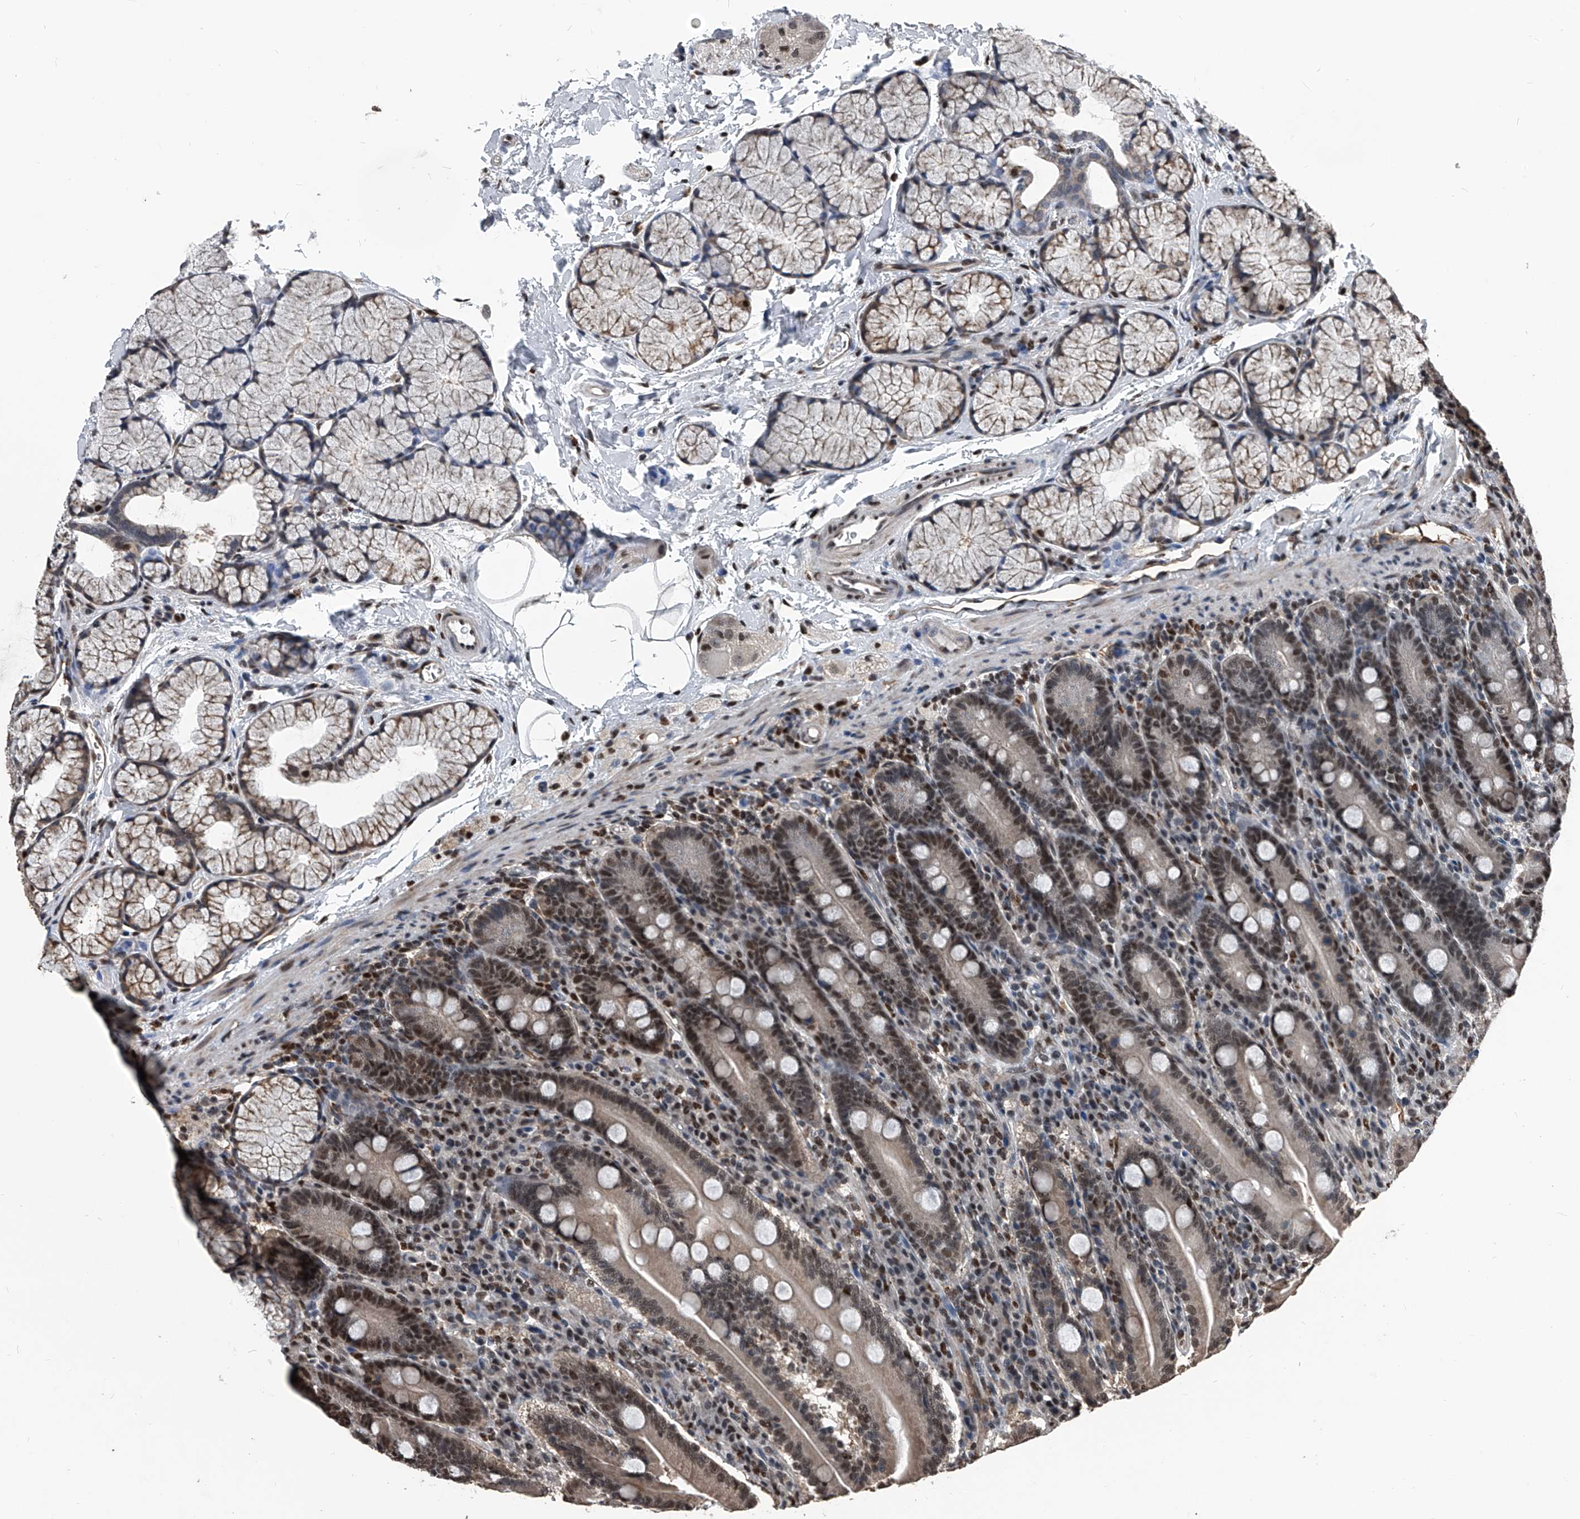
{"staining": {"intensity": "moderate", "quantity": ">75%", "location": "cytoplasmic/membranous,nuclear"}, "tissue": "duodenum", "cell_type": "Glandular cells", "image_type": "normal", "snomed": [{"axis": "morphology", "description": "Normal tissue, NOS"}, {"axis": "topography", "description": "Duodenum"}], "caption": "Immunohistochemistry (IHC) micrograph of normal duodenum stained for a protein (brown), which displays medium levels of moderate cytoplasmic/membranous,nuclear positivity in approximately >75% of glandular cells.", "gene": "FKBP5", "patient": {"sex": "male", "age": 35}}